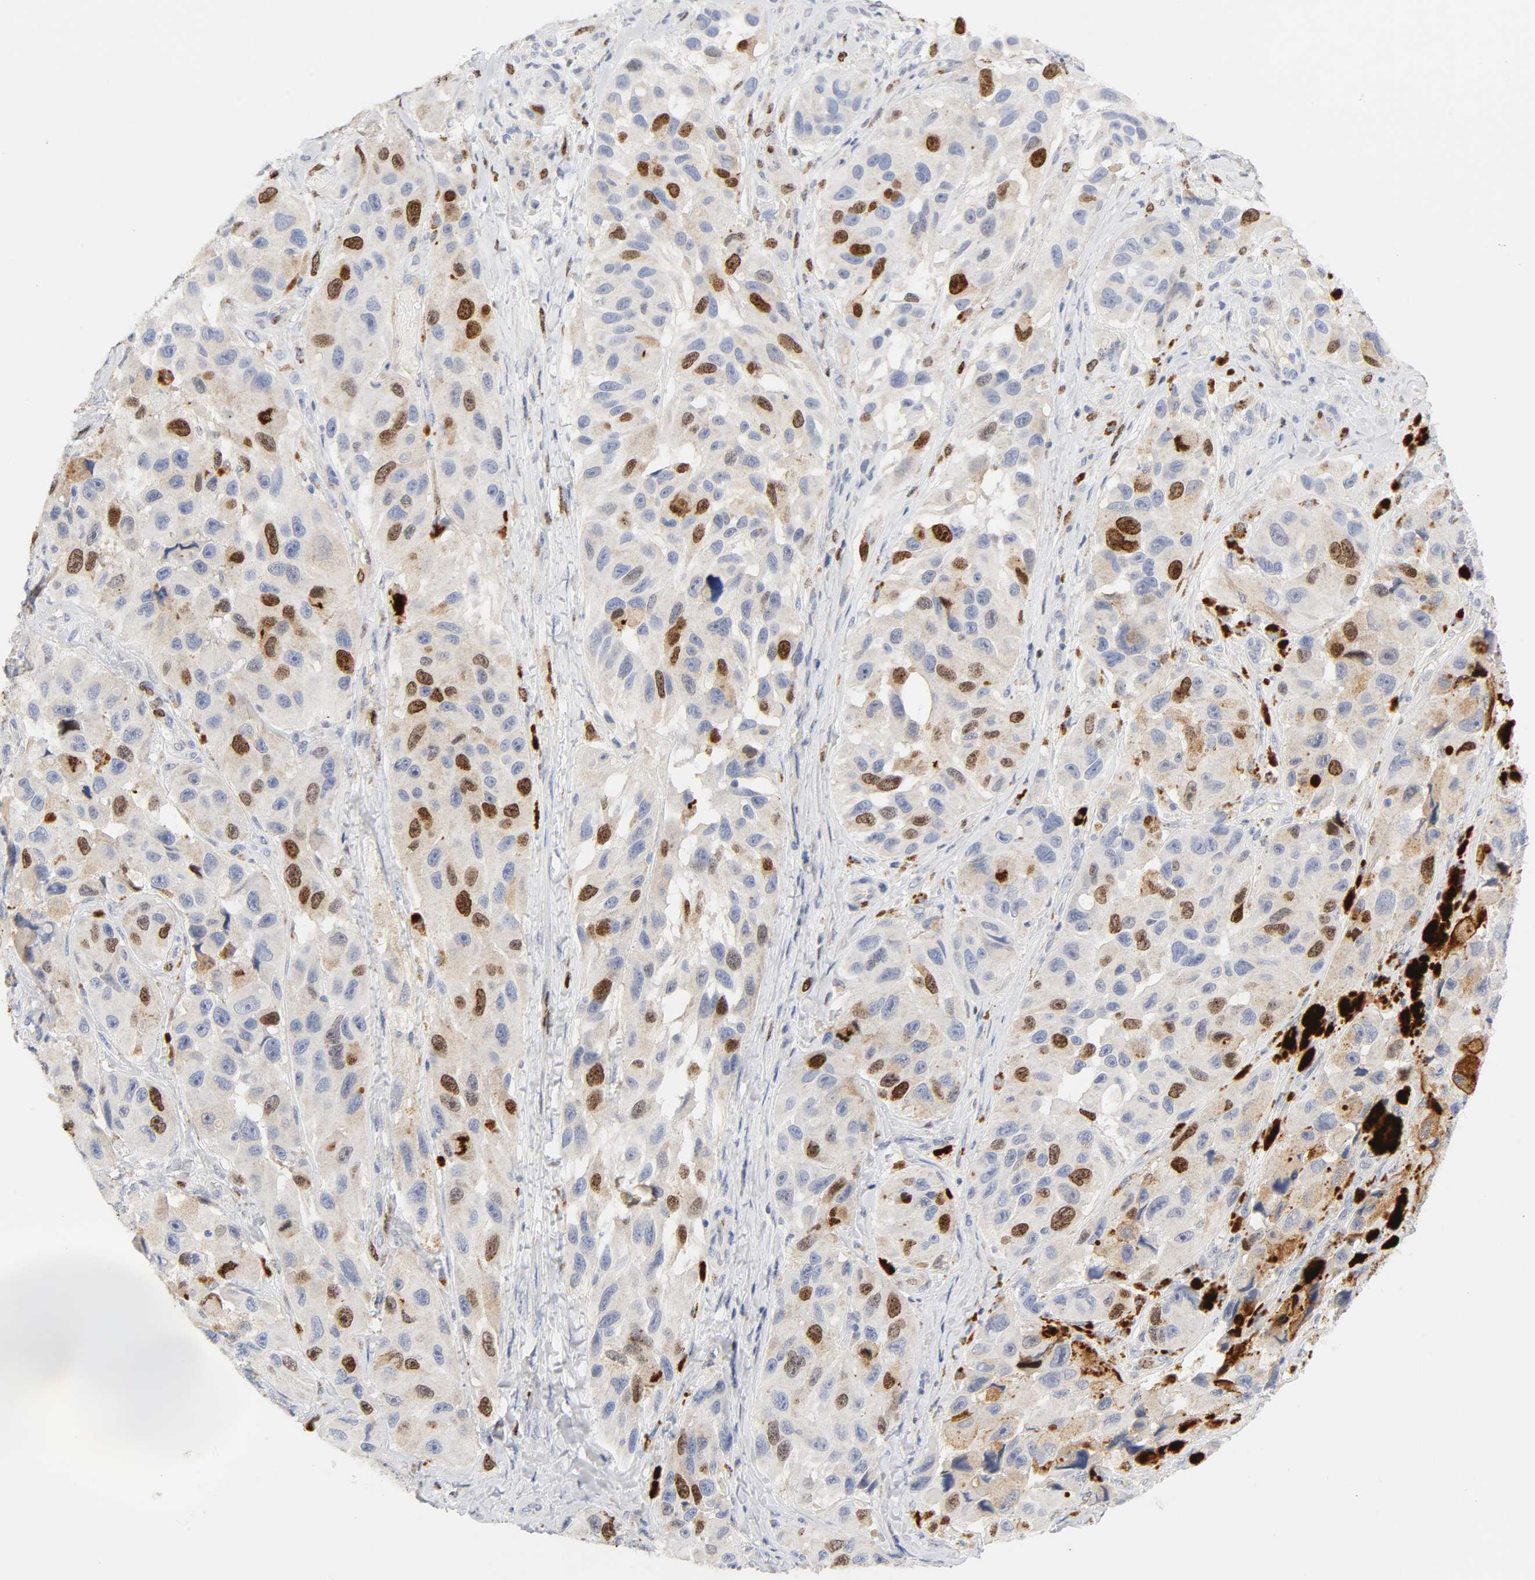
{"staining": {"intensity": "moderate", "quantity": "<25%", "location": "nuclear"}, "tissue": "melanoma", "cell_type": "Tumor cells", "image_type": "cancer", "snomed": [{"axis": "morphology", "description": "Malignant melanoma, NOS"}, {"axis": "topography", "description": "Skin"}], "caption": "The photomicrograph reveals a brown stain indicating the presence of a protein in the nuclear of tumor cells in melanoma.", "gene": "BIRC5", "patient": {"sex": "female", "age": 73}}